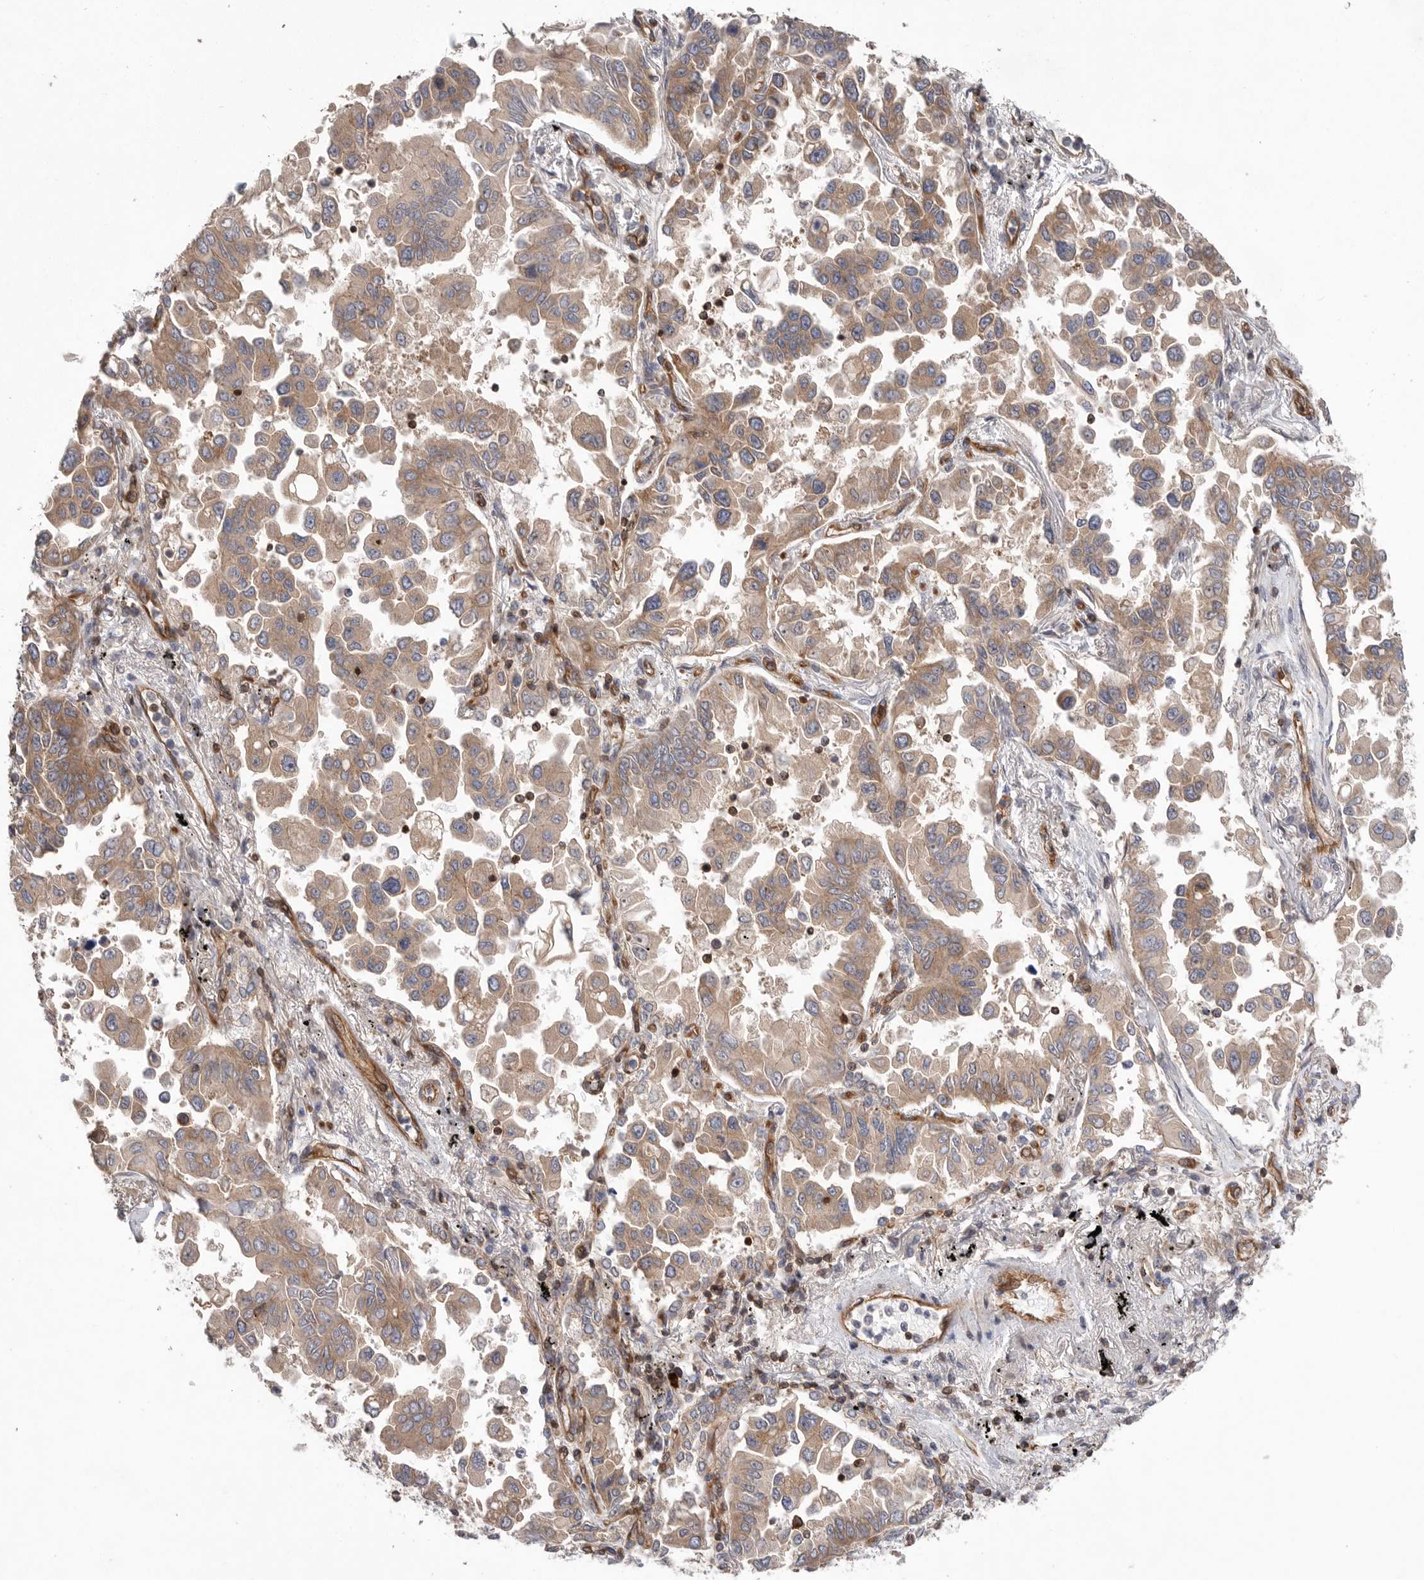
{"staining": {"intensity": "weak", "quantity": ">75%", "location": "cytoplasmic/membranous"}, "tissue": "lung cancer", "cell_type": "Tumor cells", "image_type": "cancer", "snomed": [{"axis": "morphology", "description": "Adenocarcinoma, NOS"}, {"axis": "topography", "description": "Lung"}], "caption": "Immunohistochemical staining of human adenocarcinoma (lung) reveals low levels of weak cytoplasmic/membranous positivity in about >75% of tumor cells. (IHC, brightfield microscopy, high magnification).", "gene": "PRKCH", "patient": {"sex": "female", "age": 67}}